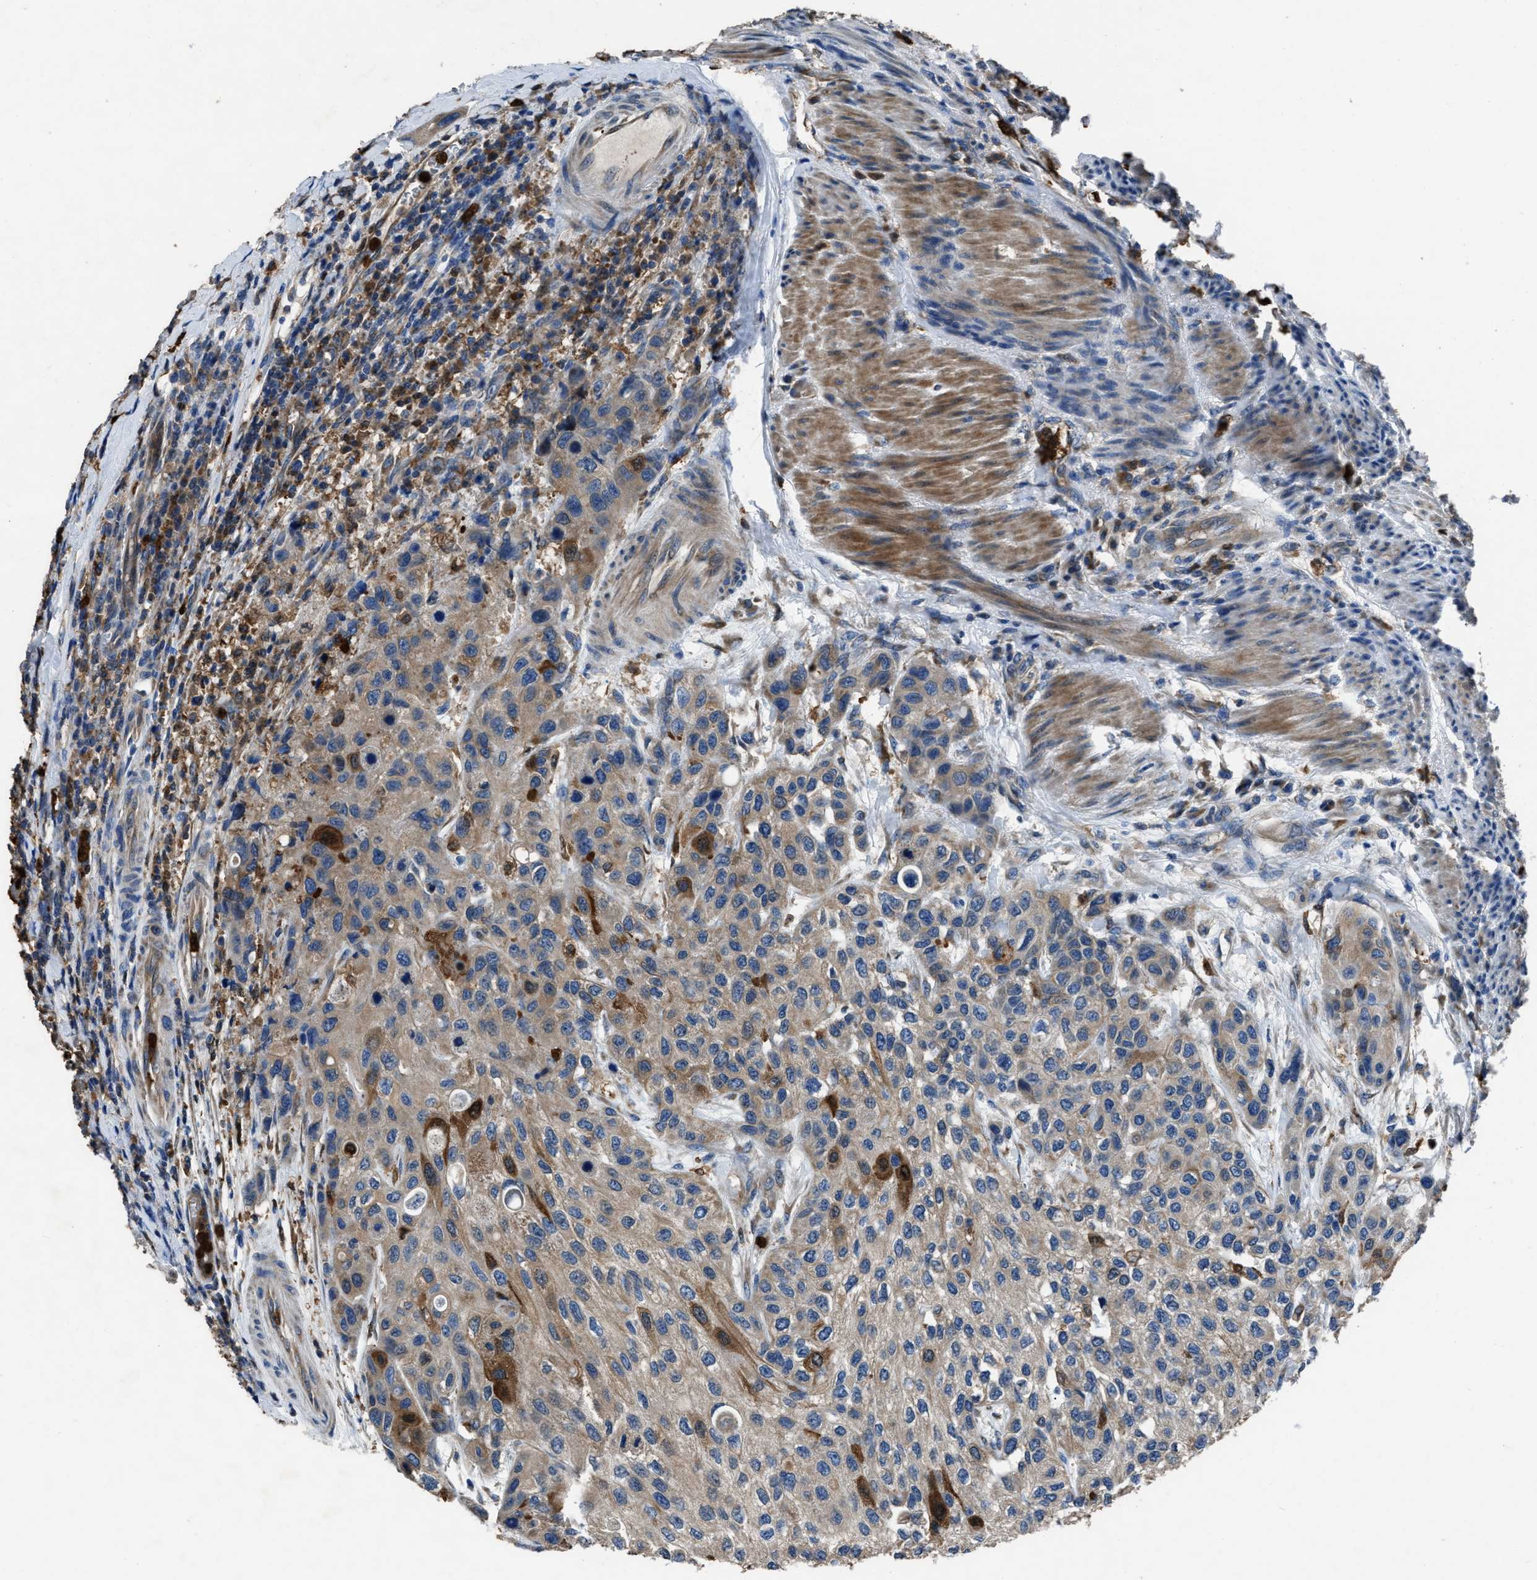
{"staining": {"intensity": "weak", "quantity": "25%-75%", "location": "cytoplasmic/membranous"}, "tissue": "urothelial cancer", "cell_type": "Tumor cells", "image_type": "cancer", "snomed": [{"axis": "morphology", "description": "Urothelial carcinoma, High grade"}, {"axis": "topography", "description": "Urinary bladder"}], "caption": "IHC of human urothelial carcinoma (high-grade) displays low levels of weak cytoplasmic/membranous expression in approximately 25%-75% of tumor cells.", "gene": "ANGPT1", "patient": {"sex": "female", "age": 56}}